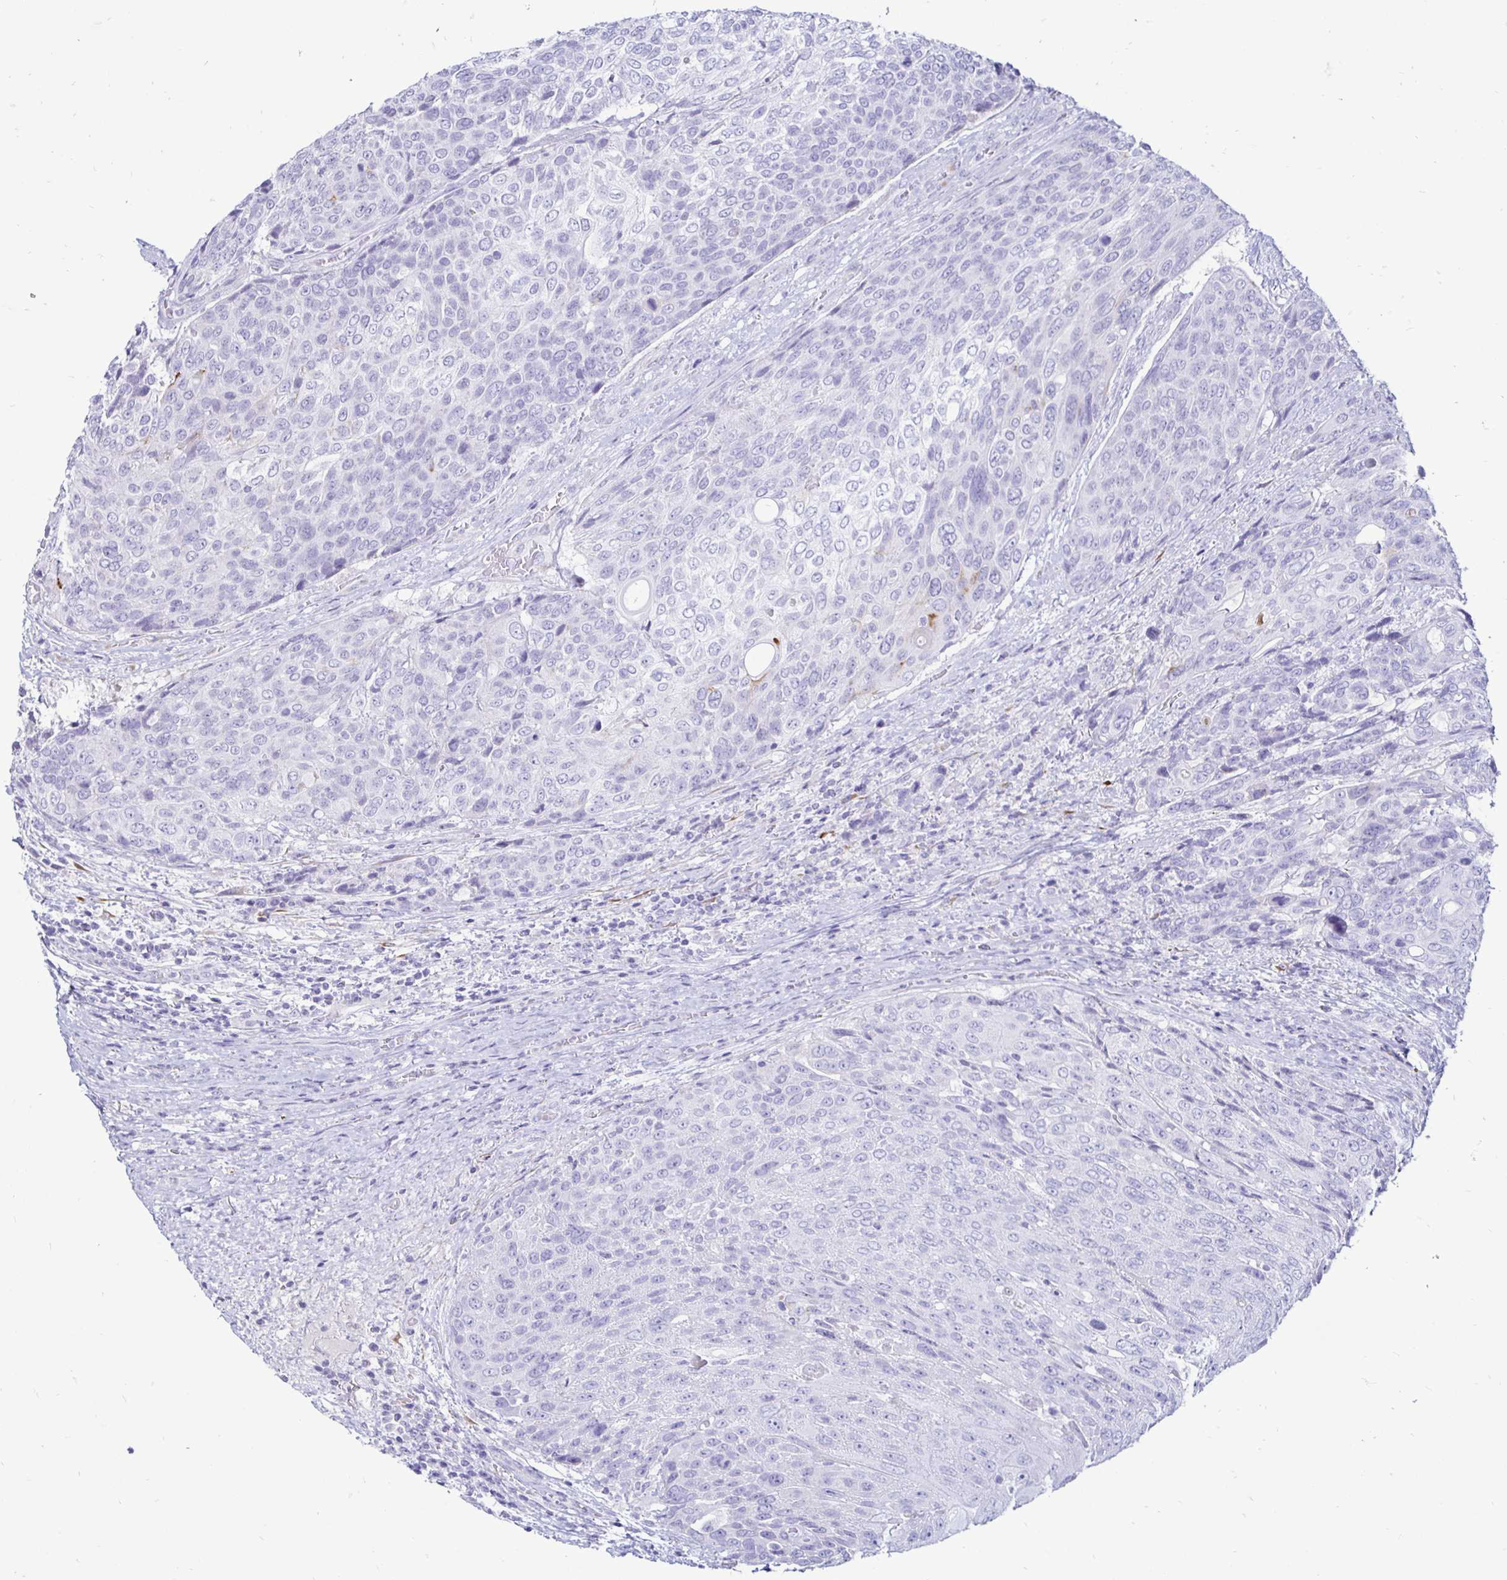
{"staining": {"intensity": "negative", "quantity": "none", "location": "none"}, "tissue": "urothelial cancer", "cell_type": "Tumor cells", "image_type": "cancer", "snomed": [{"axis": "morphology", "description": "Urothelial carcinoma, High grade"}, {"axis": "topography", "description": "Urinary bladder"}], "caption": "Immunohistochemical staining of urothelial carcinoma (high-grade) displays no significant expression in tumor cells.", "gene": "TIMP1", "patient": {"sex": "female", "age": 70}}